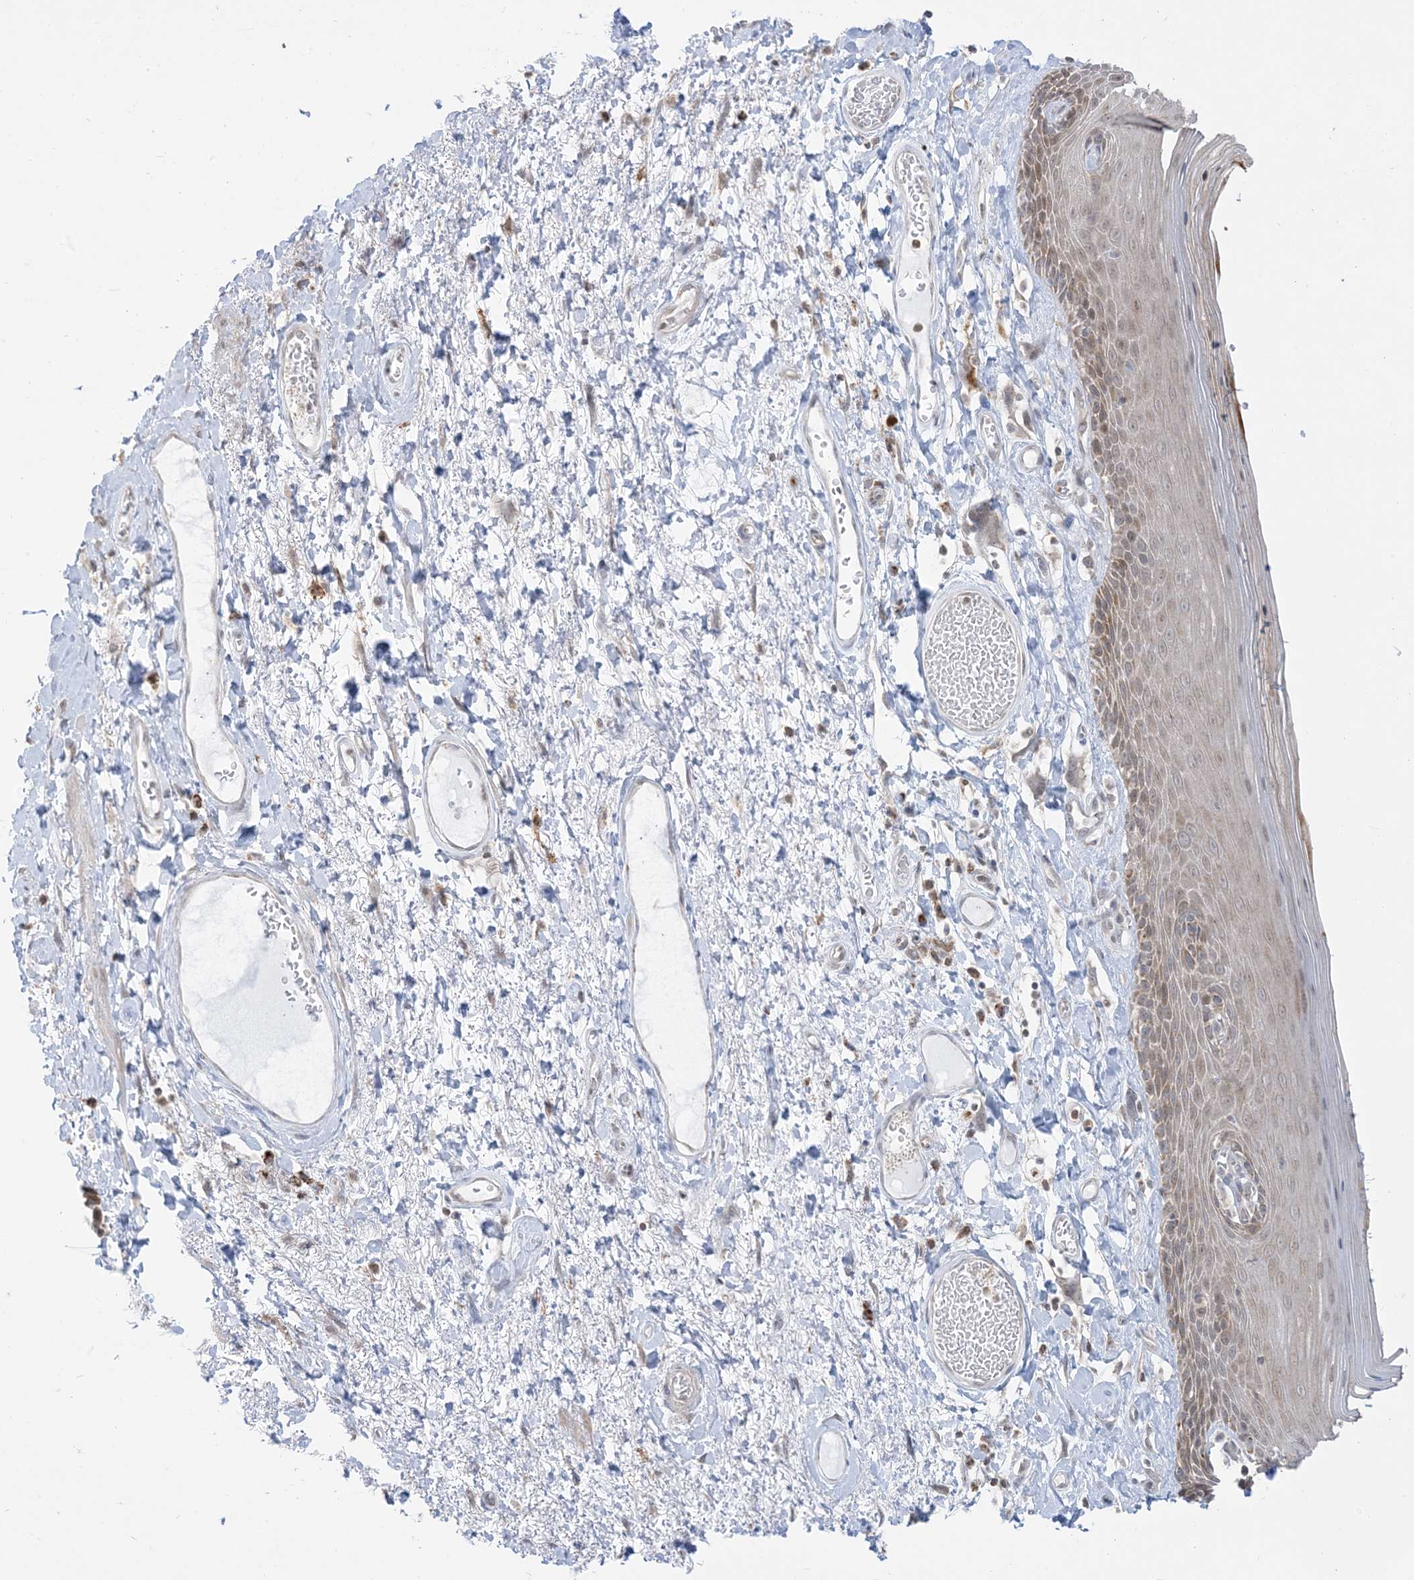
{"staining": {"intensity": "moderate", "quantity": "25%-75%", "location": "cytoplasmic/membranous"}, "tissue": "skin", "cell_type": "Epidermal cells", "image_type": "normal", "snomed": [{"axis": "morphology", "description": "Normal tissue, NOS"}, {"axis": "topography", "description": "Anal"}], "caption": "This photomicrograph reveals immunohistochemistry (IHC) staining of benign human skin, with medium moderate cytoplasmic/membranous positivity in about 25%-75% of epidermal cells.", "gene": "KANSL3", "patient": {"sex": "male", "age": 69}}